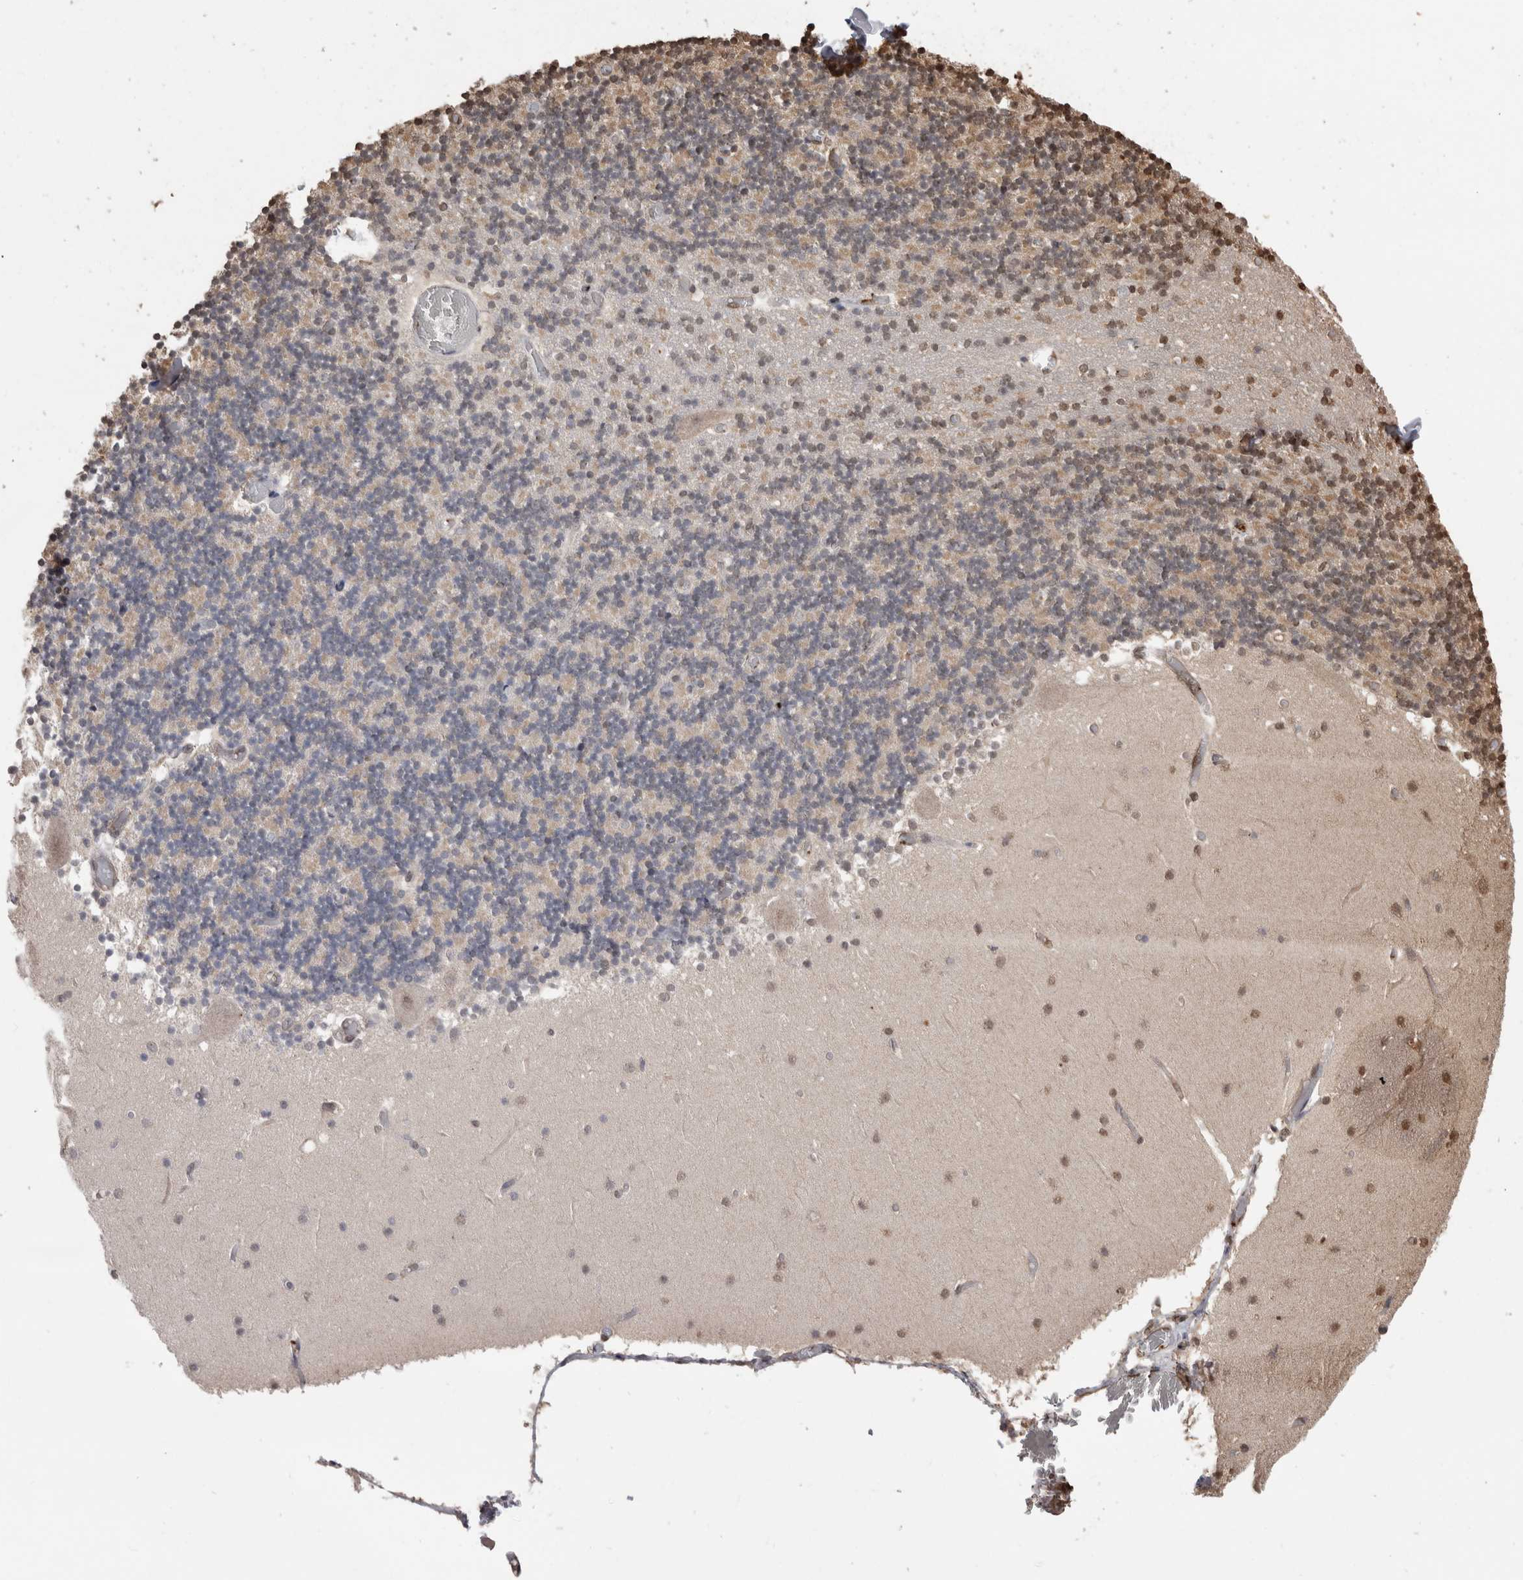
{"staining": {"intensity": "weak", "quantity": "25%-75%", "location": "nuclear"}, "tissue": "cerebellum", "cell_type": "Cells in granular layer", "image_type": "normal", "snomed": [{"axis": "morphology", "description": "Normal tissue, NOS"}, {"axis": "topography", "description": "Cerebellum"}], "caption": "Immunohistochemistry (IHC) histopathology image of unremarkable cerebellum: cerebellum stained using immunohistochemistry reveals low levels of weak protein expression localized specifically in the nuclear of cells in granular layer, appearing as a nuclear brown color.", "gene": "PAK4", "patient": {"sex": "female", "age": 28}}